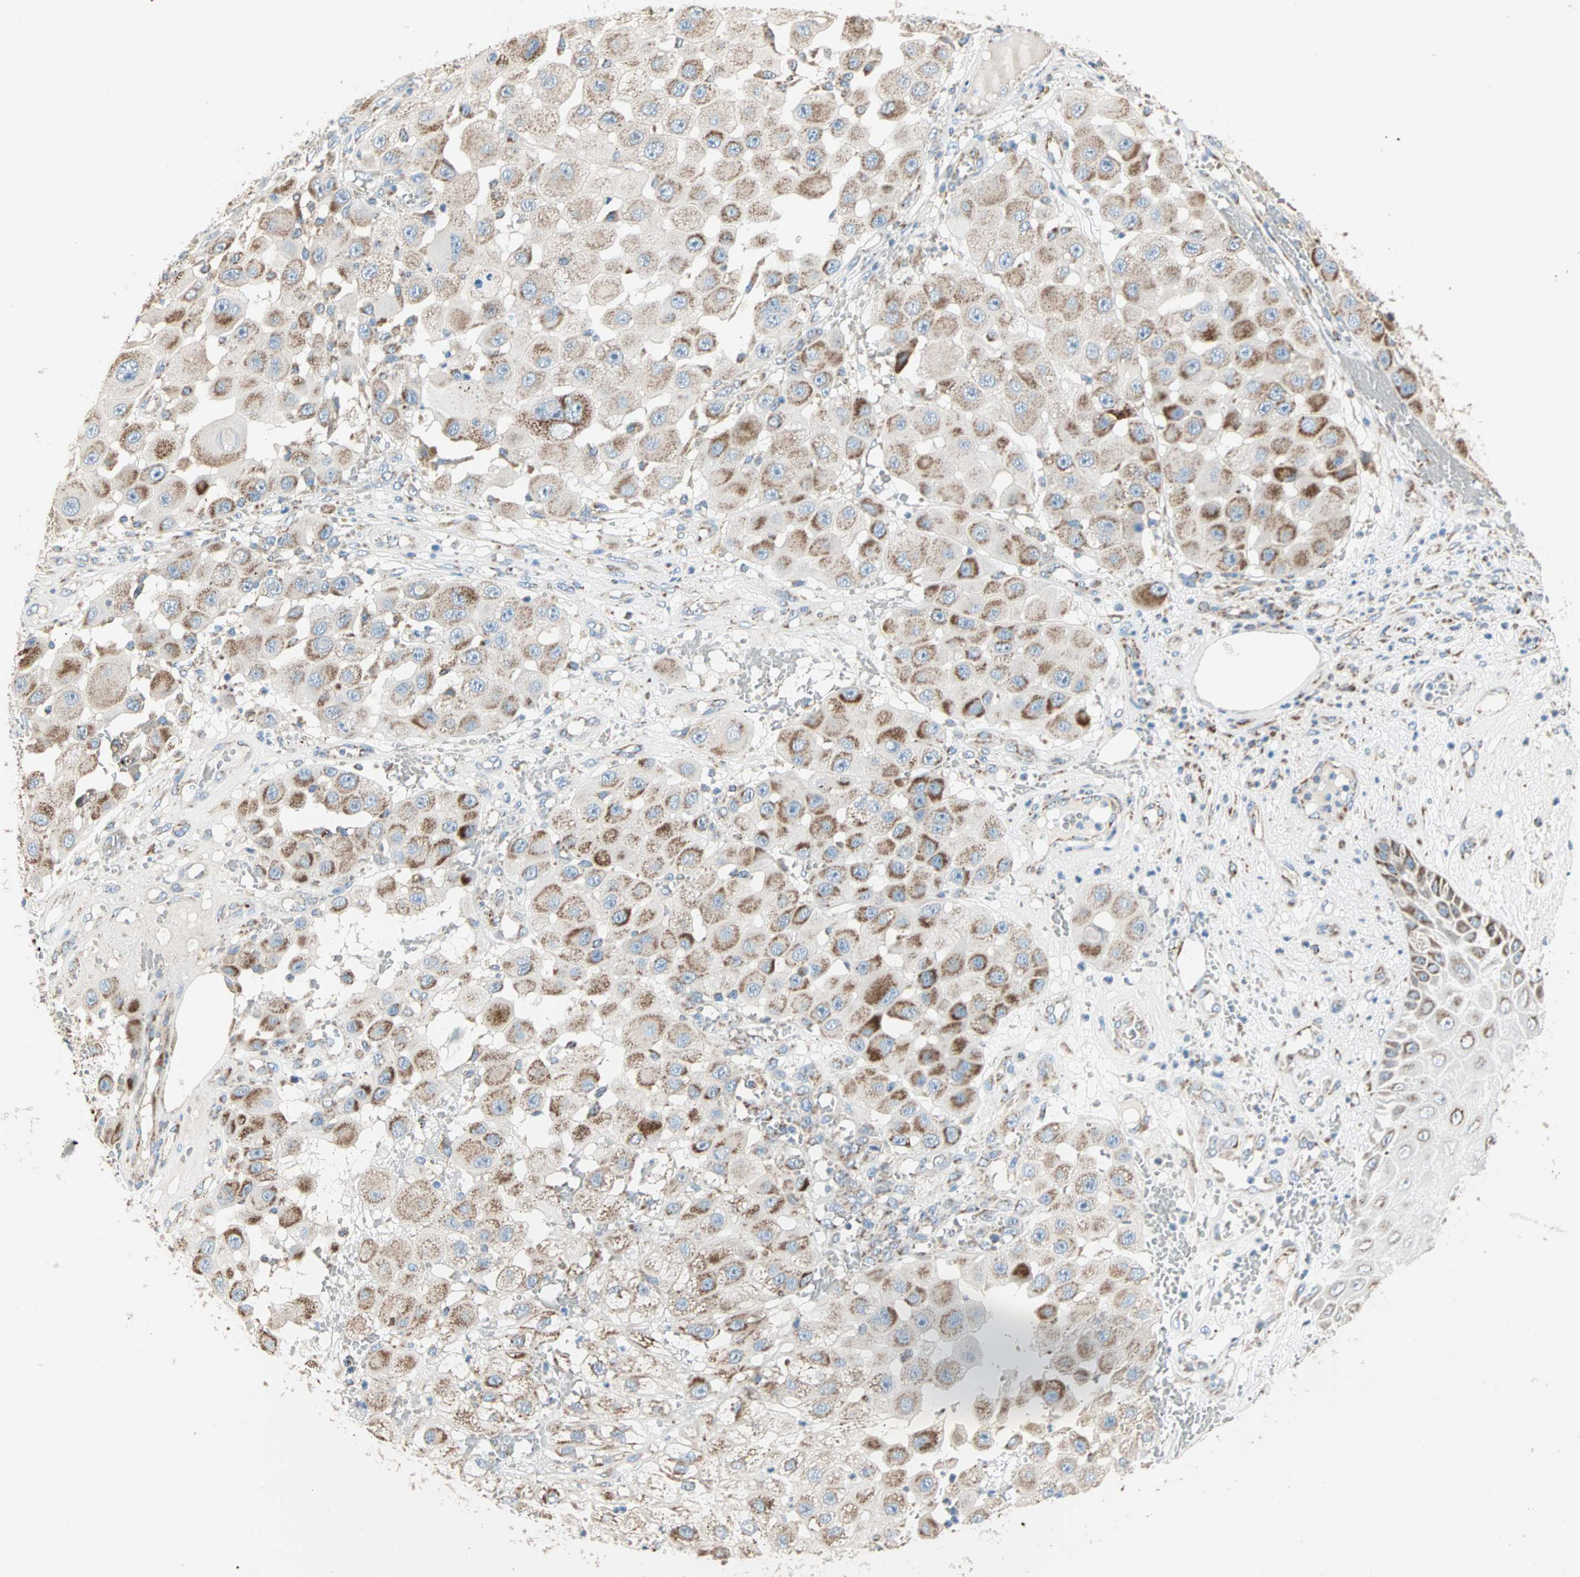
{"staining": {"intensity": "moderate", "quantity": ">75%", "location": "cytoplasmic/membranous"}, "tissue": "melanoma", "cell_type": "Tumor cells", "image_type": "cancer", "snomed": [{"axis": "morphology", "description": "Malignant melanoma, NOS"}, {"axis": "topography", "description": "Skin"}], "caption": "Protein staining shows moderate cytoplasmic/membranous staining in about >75% of tumor cells in melanoma.", "gene": "TST", "patient": {"sex": "female", "age": 81}}